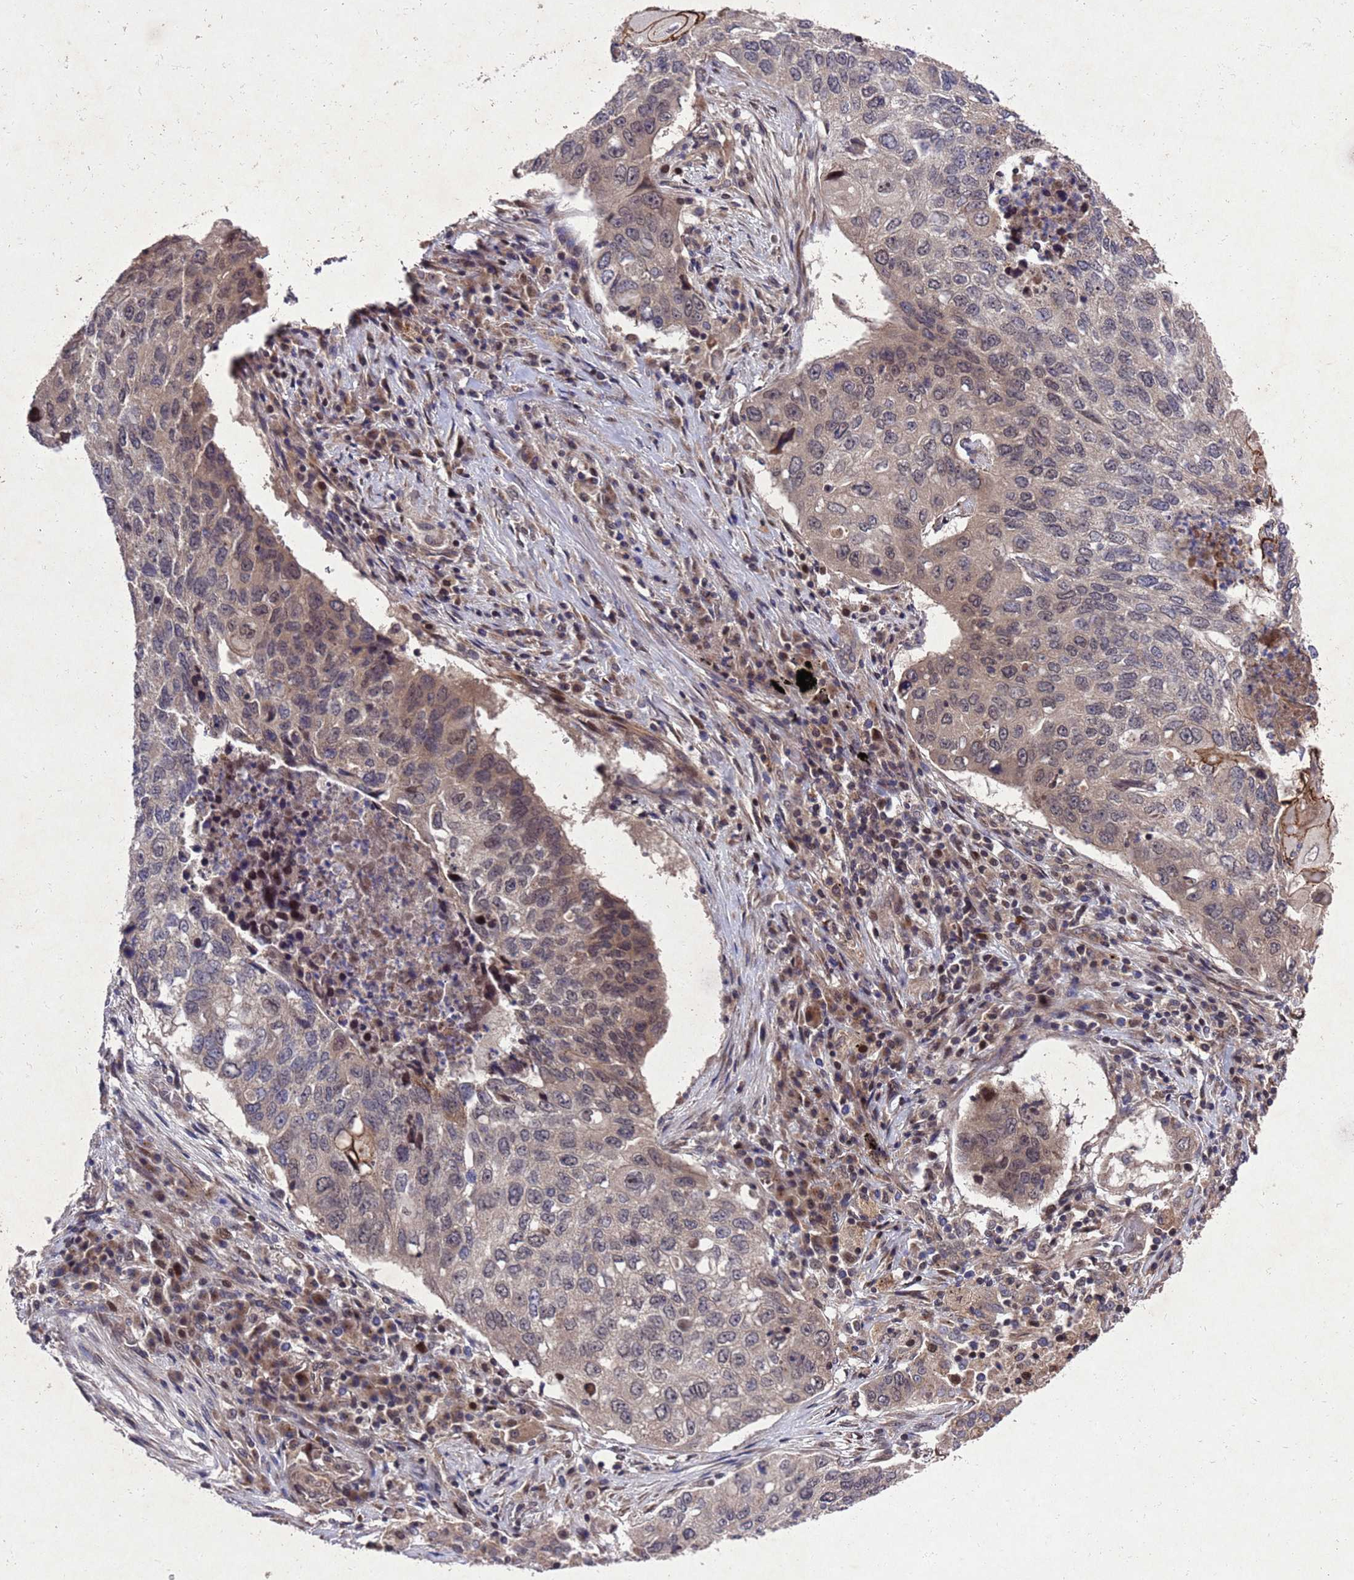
{"staining": {"intensity": "moderate", "quantity": "<25%", "location": "cytoplasmic/membranous,nuclear"}, "tissue": "lung cancer", "cell_type": "Tumor cells", "image_type": "cancer", "snomed": [{"axis": "morphology", "description": "Squamous cell carcinoma, NOS"}, {"axis": "topography", "description": "Lung"}], "caption": "Immunohistochemical staining of lung cancer (squamous cell carcinoma) demonstrates low levels of moderate cytoplasmic/membranous and nuclear protein staining in approximately <25% of tumor cells.", "gene": "TBK1", "patient": {"sex": "female", "age": 63}}